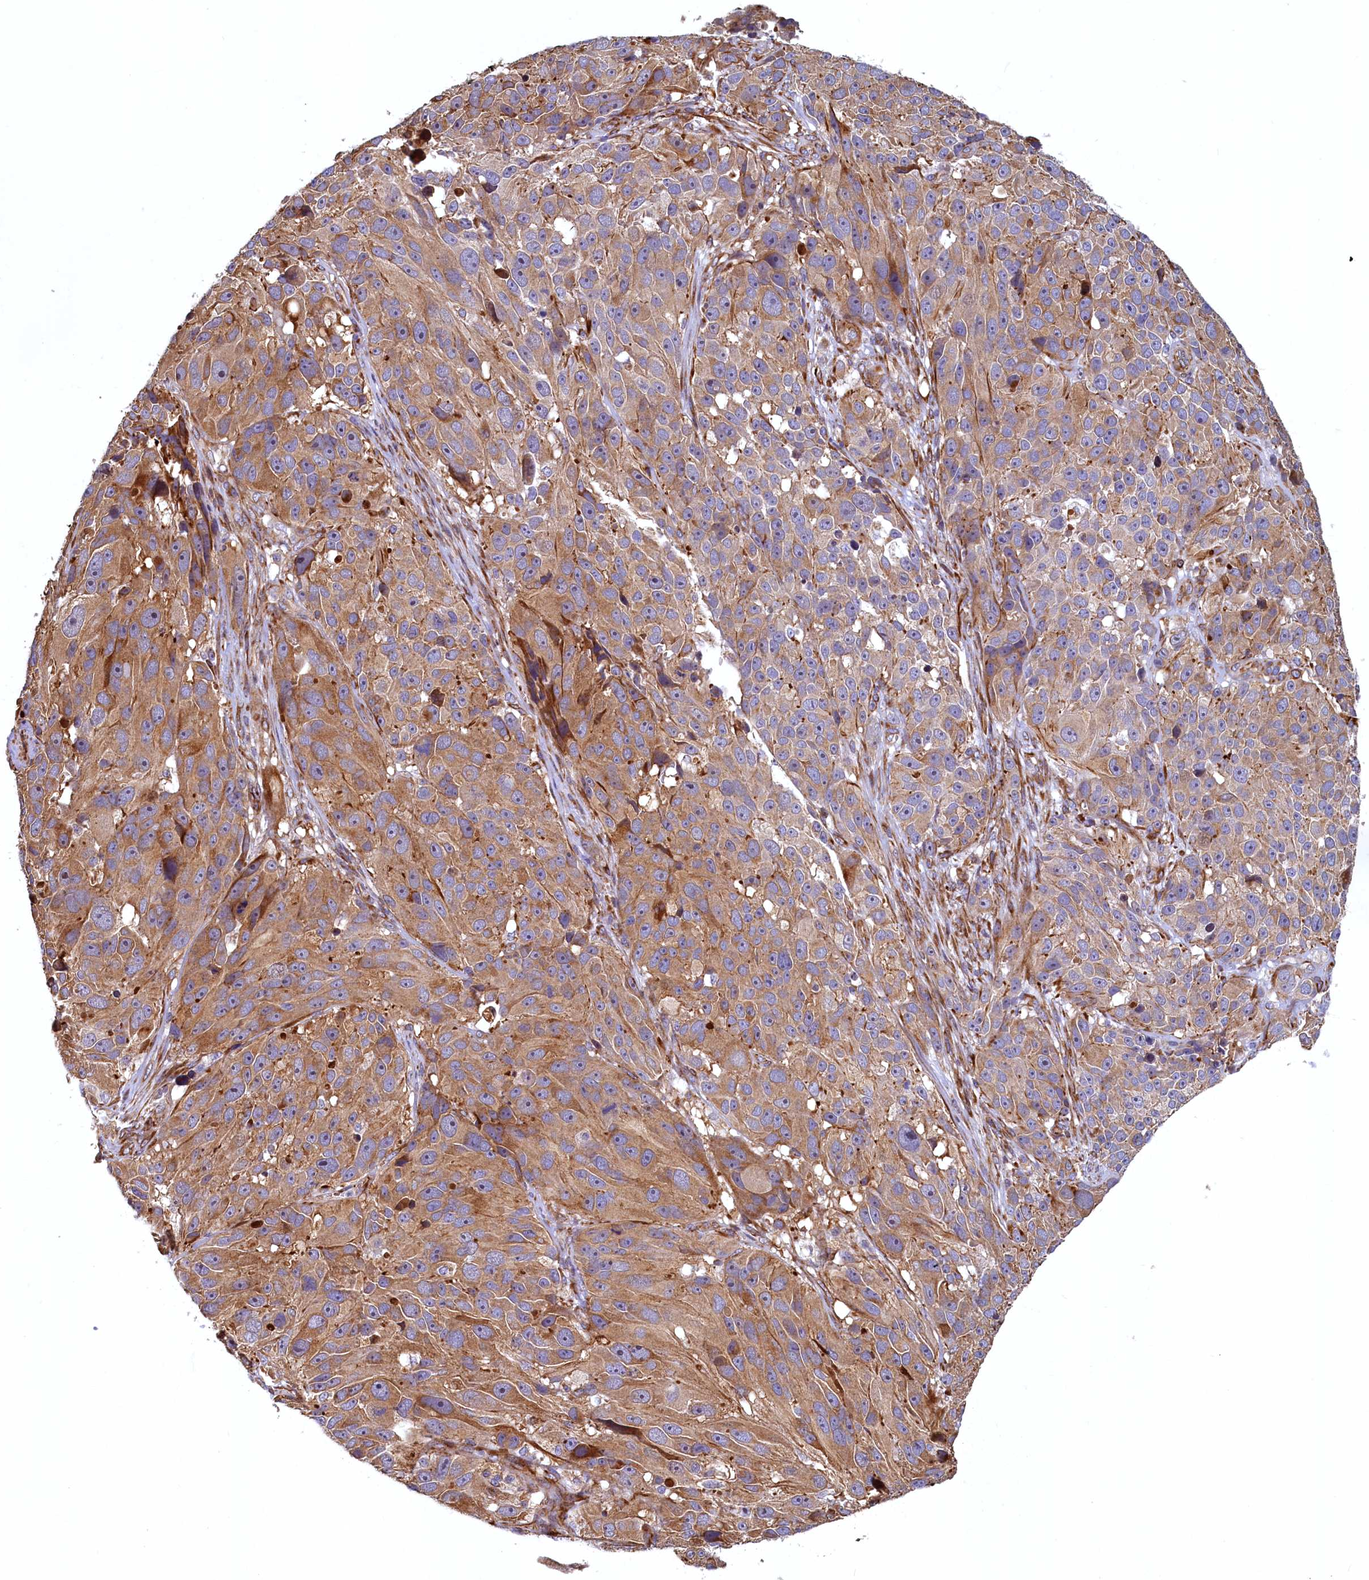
{"staining": {"intensity": "moderate", "quantity": ">75%", "location": "cytoplasmic/membranous"}, "tissue": "melanoma", "cell_type": "Tumor cells", "image_type": "cancer", "snomed": [{"axis": "morphology", "description": "Malignant melanoma, NOS"}, {"axis": "topography", "description": "Skin"}], "caption": "Protein staining of malignant melanoma tissue shows moderate cytoplasmic/membranous staining in about >75% of tumor cells.", "gene": "LRRC57", "patient": {"sex": "male", "age": 84}}